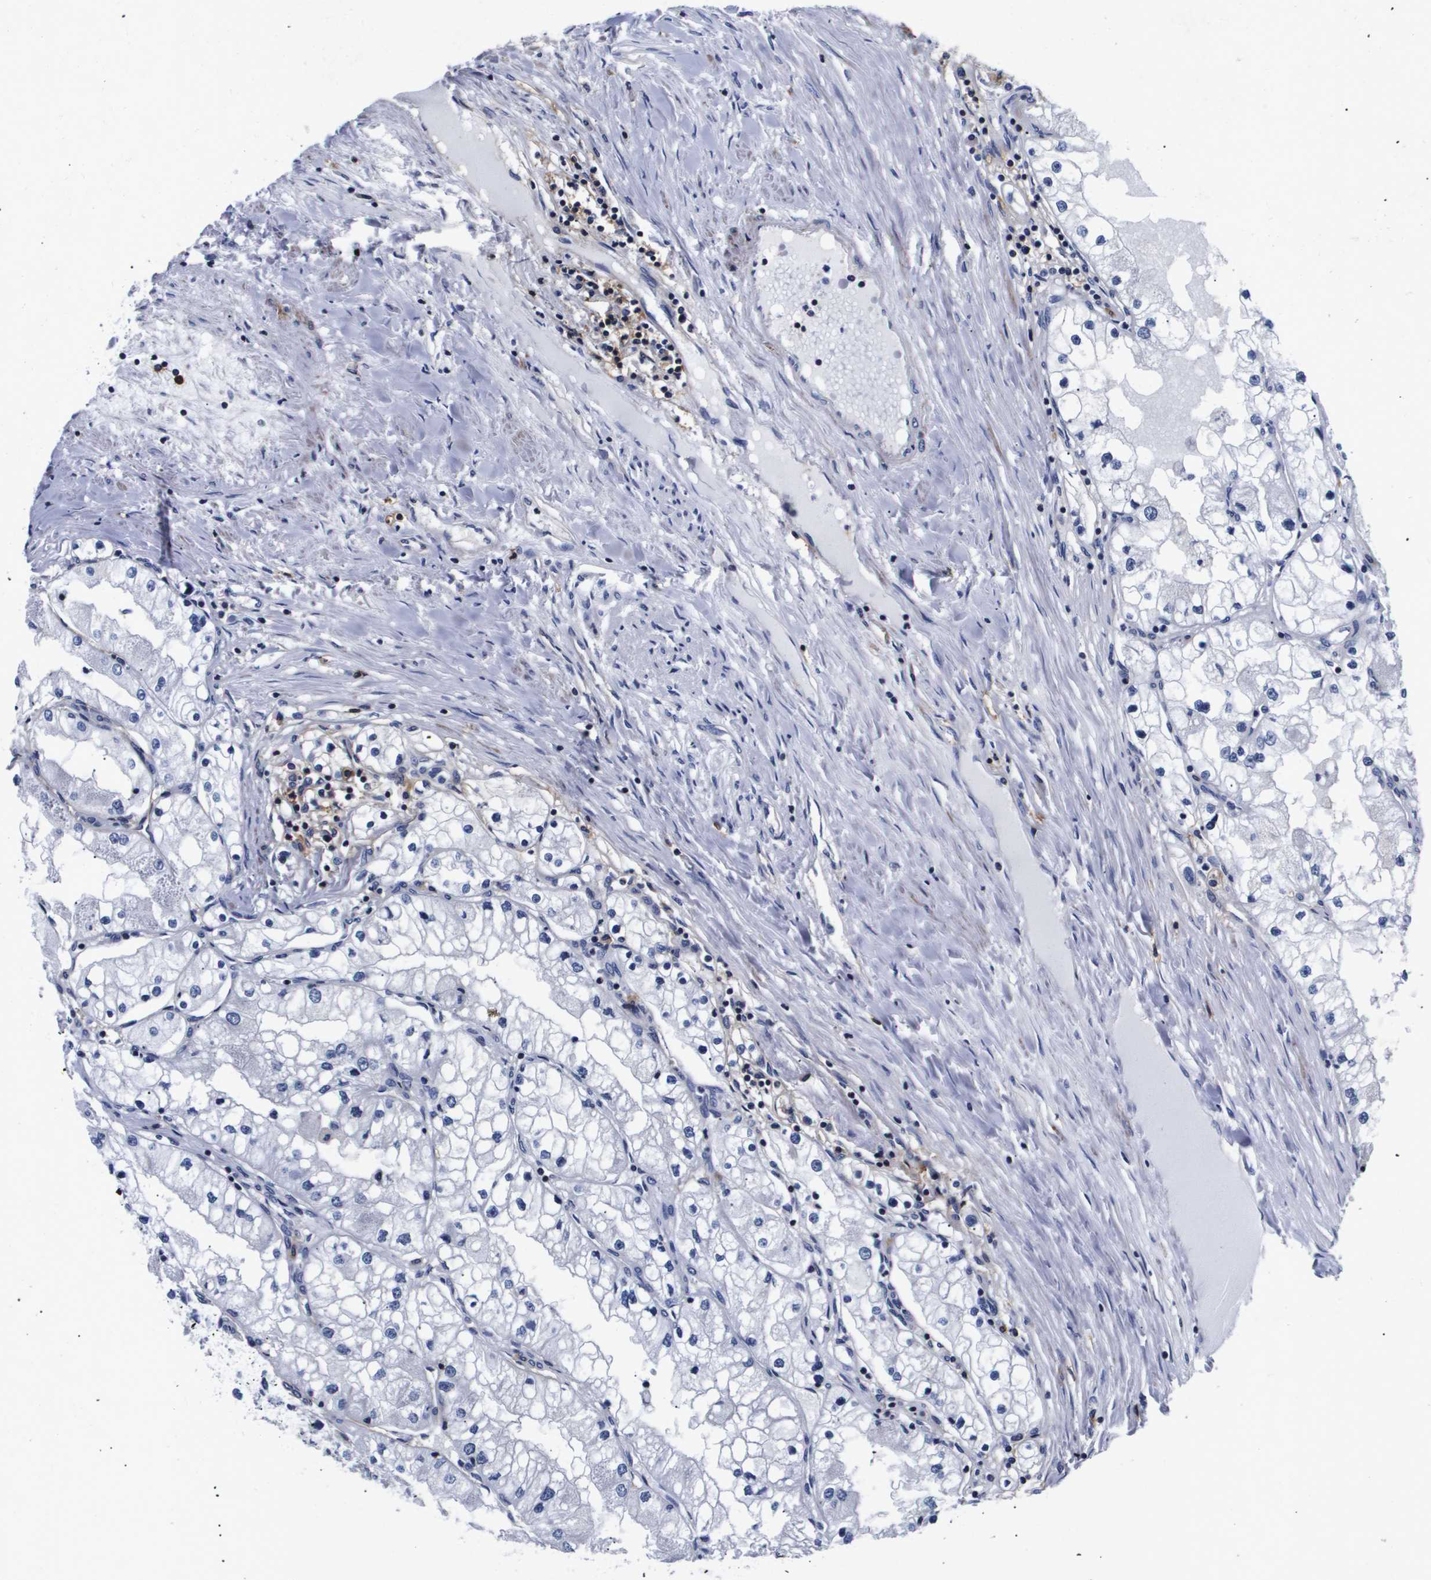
{"staining": {"intensity": "negative", "quantity": "none", "location": "none"}, "tissue": "renal cancer", "cell_type": "Tumor cells", "image_type": "cancer", "snomed": [{"axis": "morphology", "description": "Adenocarcinoma, NOS"}, {"axis": "topography", "description": "Kidney"}], "caption": "High power microscopy image of an immunohistochemistry histopathology image of renal cancer, revealing no significant staining in tumor cells. The staining is performed using DAB brown chromogen with nuclei counter-stained in using hematoxylin.", "gene": "SHD", "patient": {"sex": "male", "age": 68}}